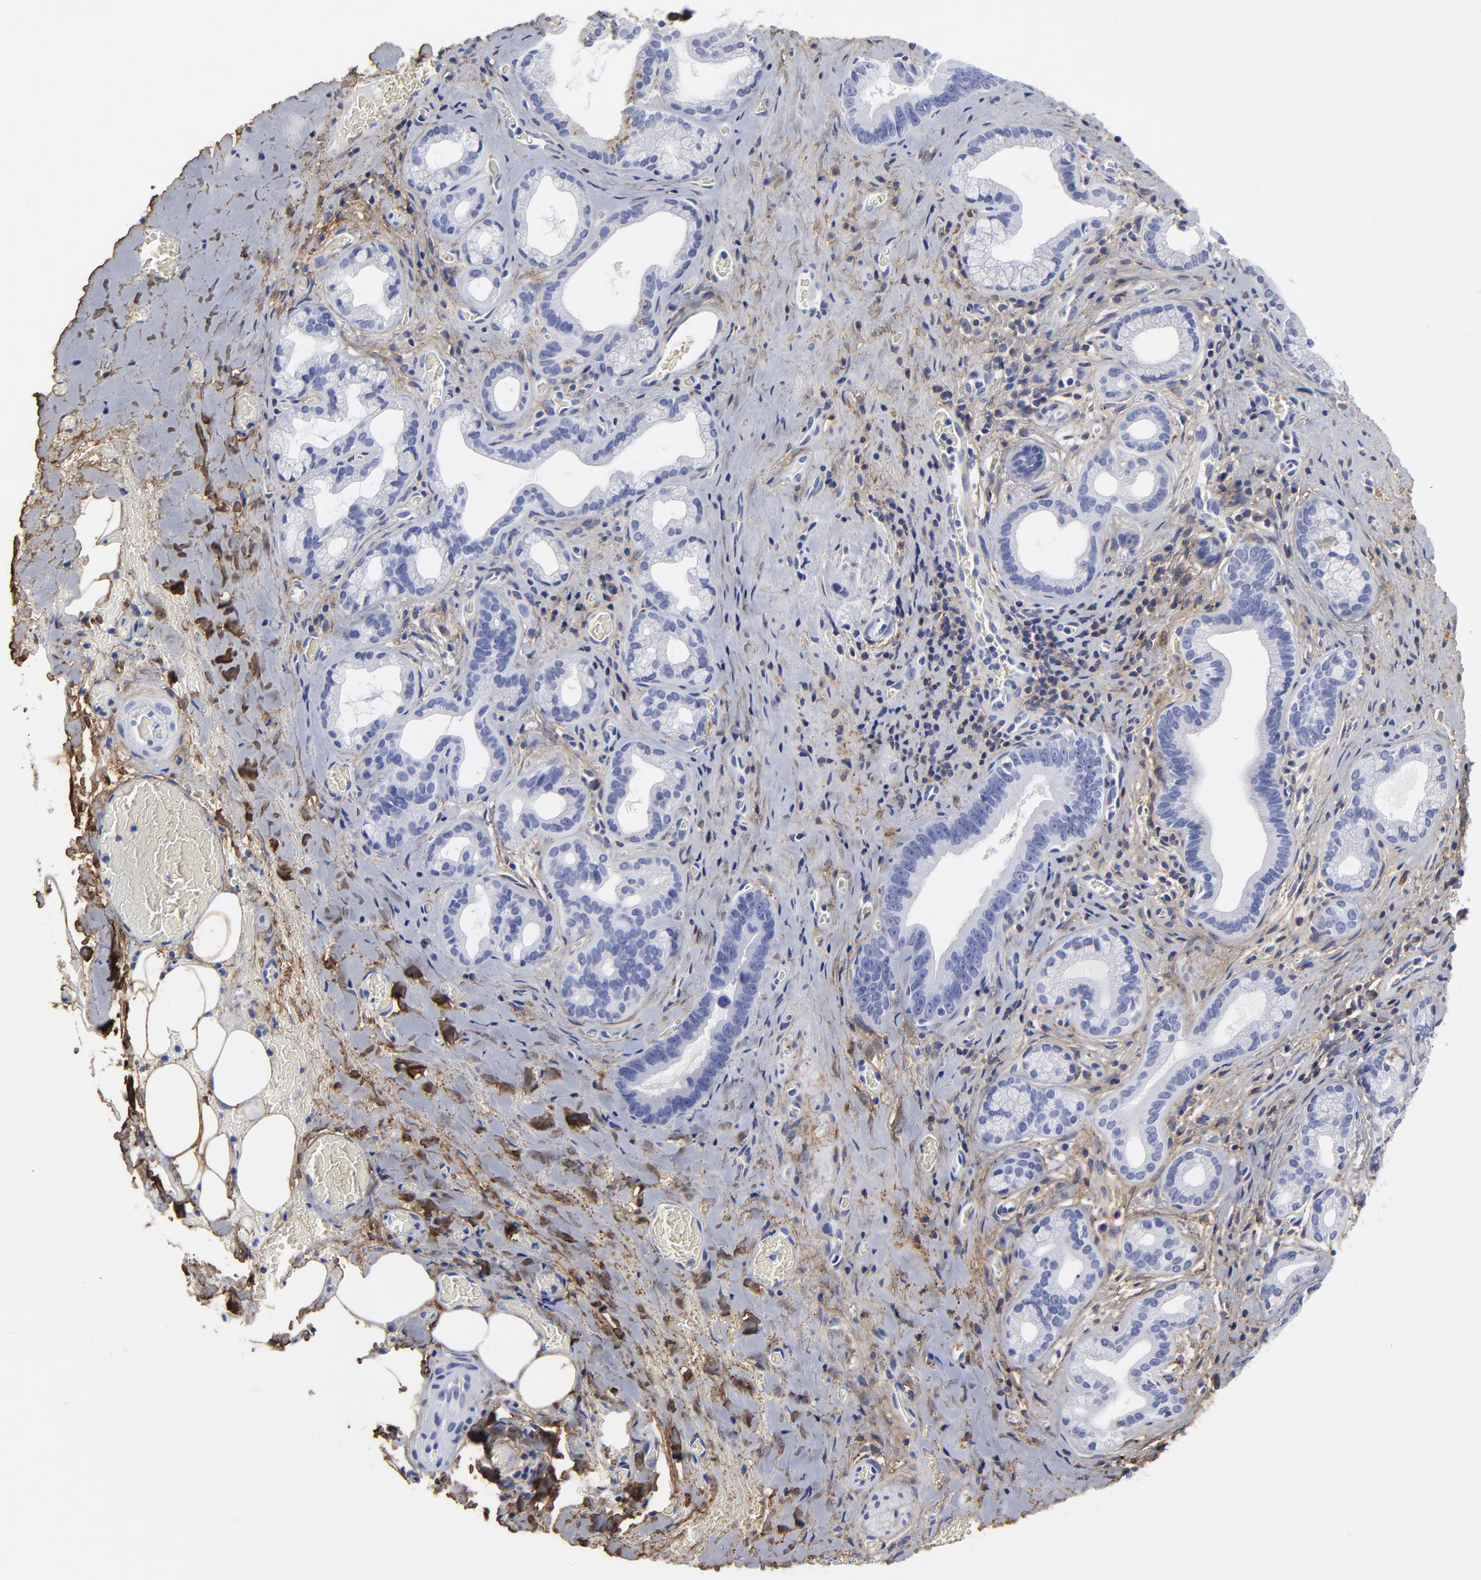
{"staining": {"intensity": "negative", "quantity": "none", "location": "none"}, "tissue": "liver cancer", "cell_type": "Tumor cells", "image_type": "cancer", "snomed": [{"axis": "morphology", "description": "Cholangiocarcinoma"}, {"axis": "topography", "description": "Liver"}], "caption": "Immunohistochemistry (IHC) photomicrograph of neoplastic tissue: human cholangiocarcinoma (liver) stained with DAB displays no significant protein positivity in tumor cells.", "gene": "DCN", "patient": {"sex": "female", "age": 55}}